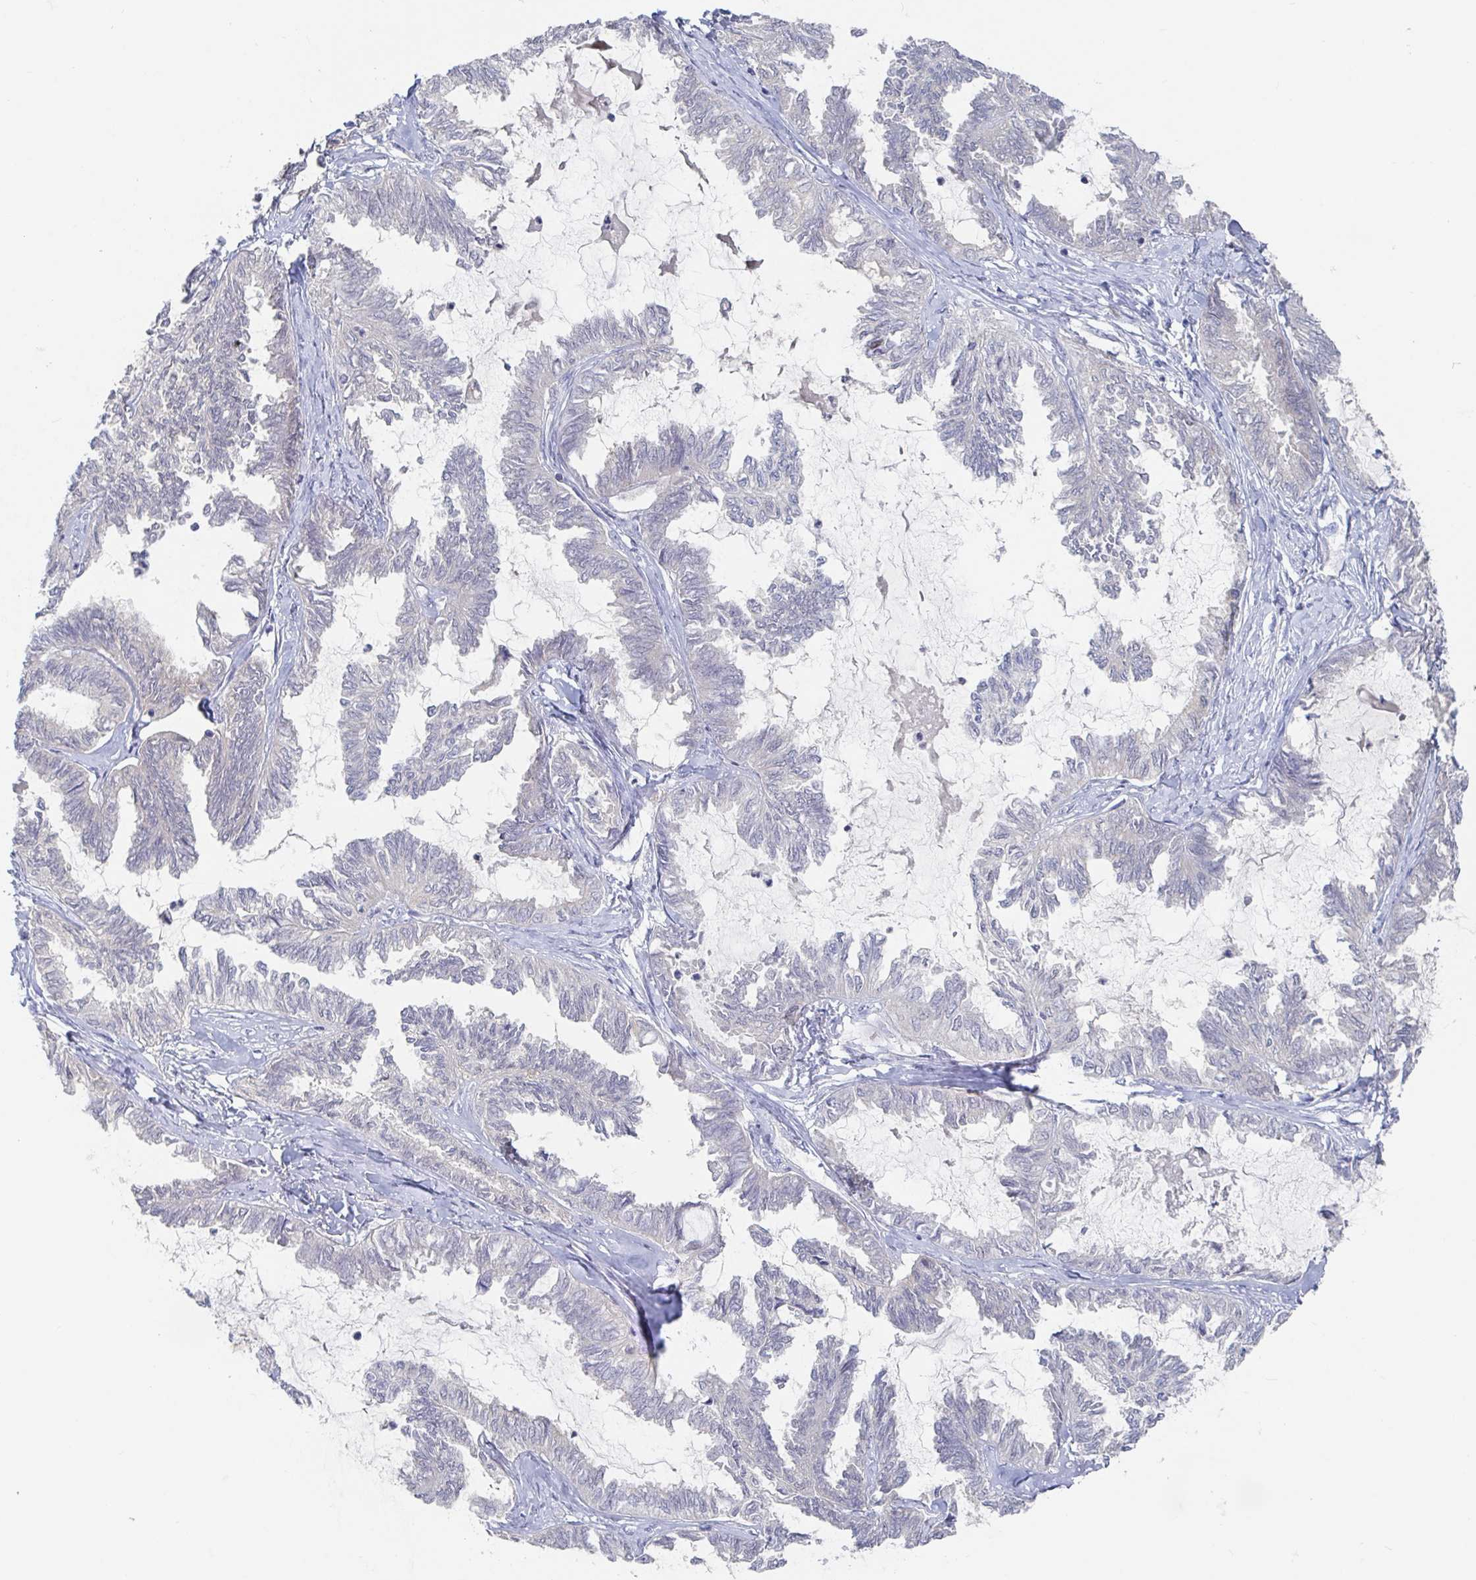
{"staining": {"intensity": "negative", "quantity": "none", "location": "none"}, "tissue": "ovarian cancer", "cell_type": "Tumor cells", "image_type": "cancer", "snomed": [{"axis": "morphology", "description": "Carcinoma, endometroid"}, {"axis": "topography", "description": "Ovary"}], "caption": "The immunohistochemistry (IHC) image has no significant expression in tumor cells of ovarian endometroid carcinoma tissue.", "gene": "GPR148", "patient": {"sex": "female", "age": 70}}